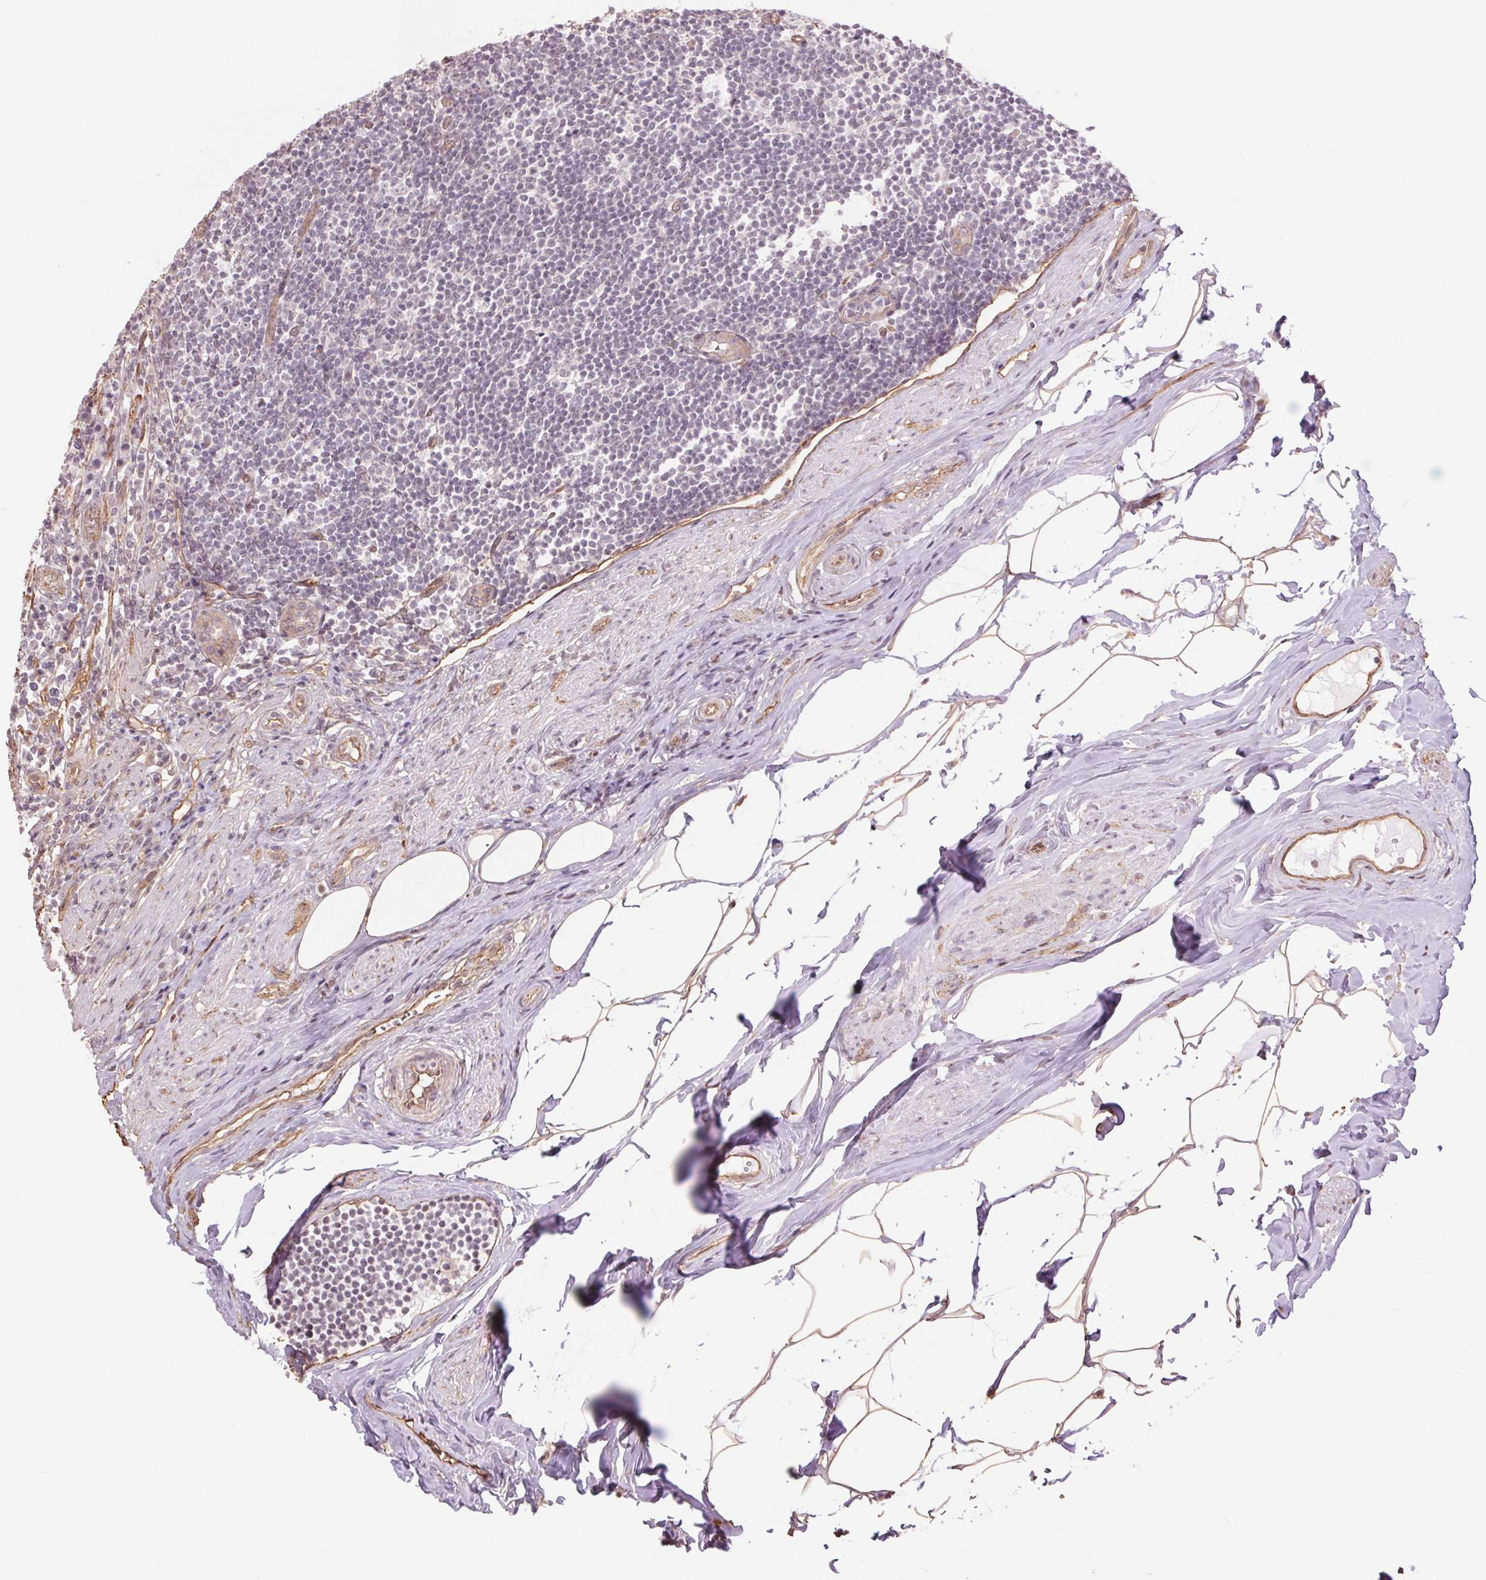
{"staining": {"intensity": "moderate", "quantity": ">75%", "location": "cytoplasmic/membranous"}, "tissue": "appendix", "cell_type": "Glandular cells", "image_type": "normal", "snomed": [{"axis": "morphology", "description": "Normal tissue, NOS"}, {"axis": "topography", "description": "Appendix"}], "caption": "This is a histology image of IHC staining of normal appendix, which shows moderate positivity in the cytoplasmic/membranous of glandular cells.", "gene": "PALM", "patient": {"sex": "female", "age": 56}}